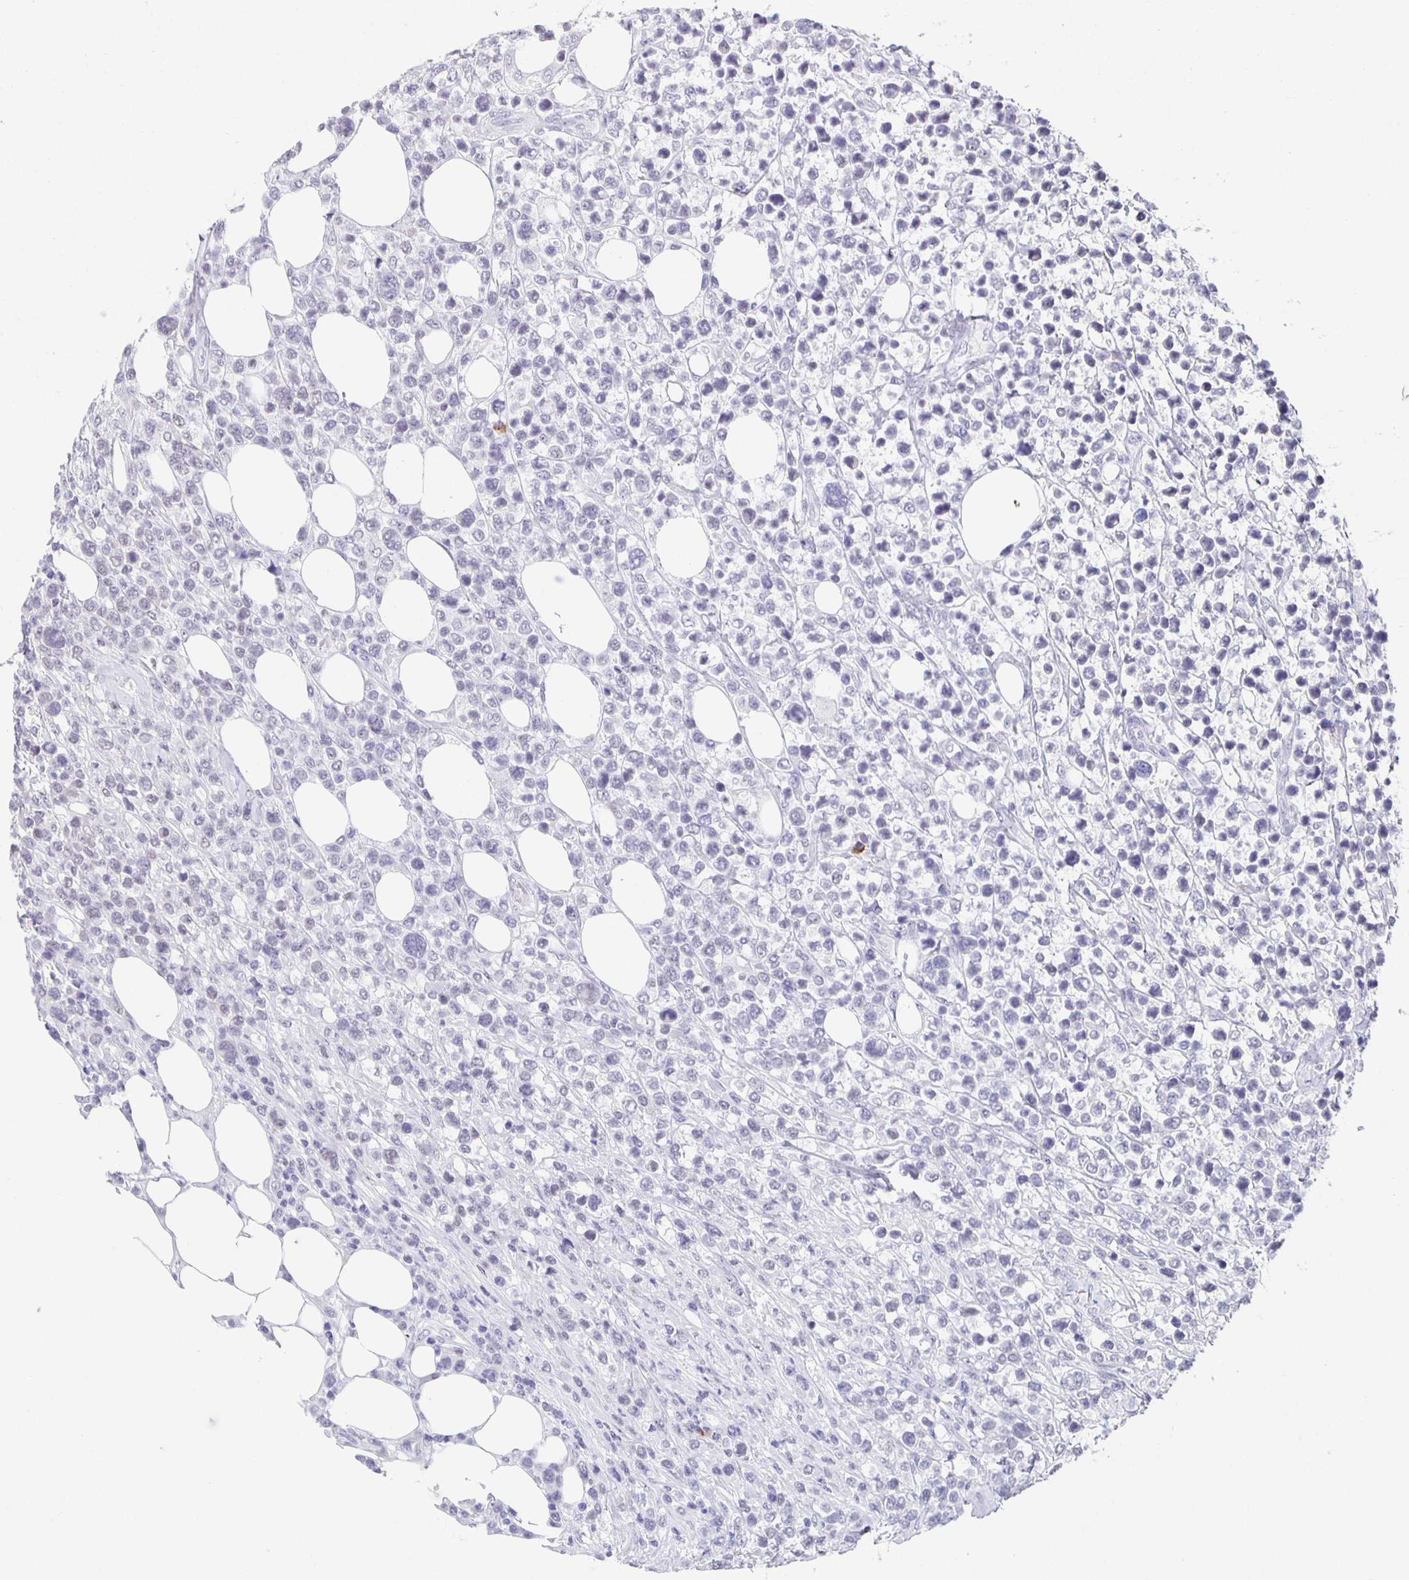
{"staining": {"intensity": "negative", "quantity": "none", "location": "none"}, "tissue": "lymphoma", "cell_type": "Tumor cells", "image_type": "cancer", "snomed": [{"axis": "morphology", "description": "Malignant lymphoma, non-Hodgkin's type, High grade"}, {"axis": "topography", "description": "Soft tissue"}], "caption": "High-grade malignant lymphoma, non-Hodgkin's type stained for a protein using immunohistochemistry (IHC) displays no positivity tumor cells.", "gene": "PHRF1", "patient": {"sex": "female", "age": 56}}